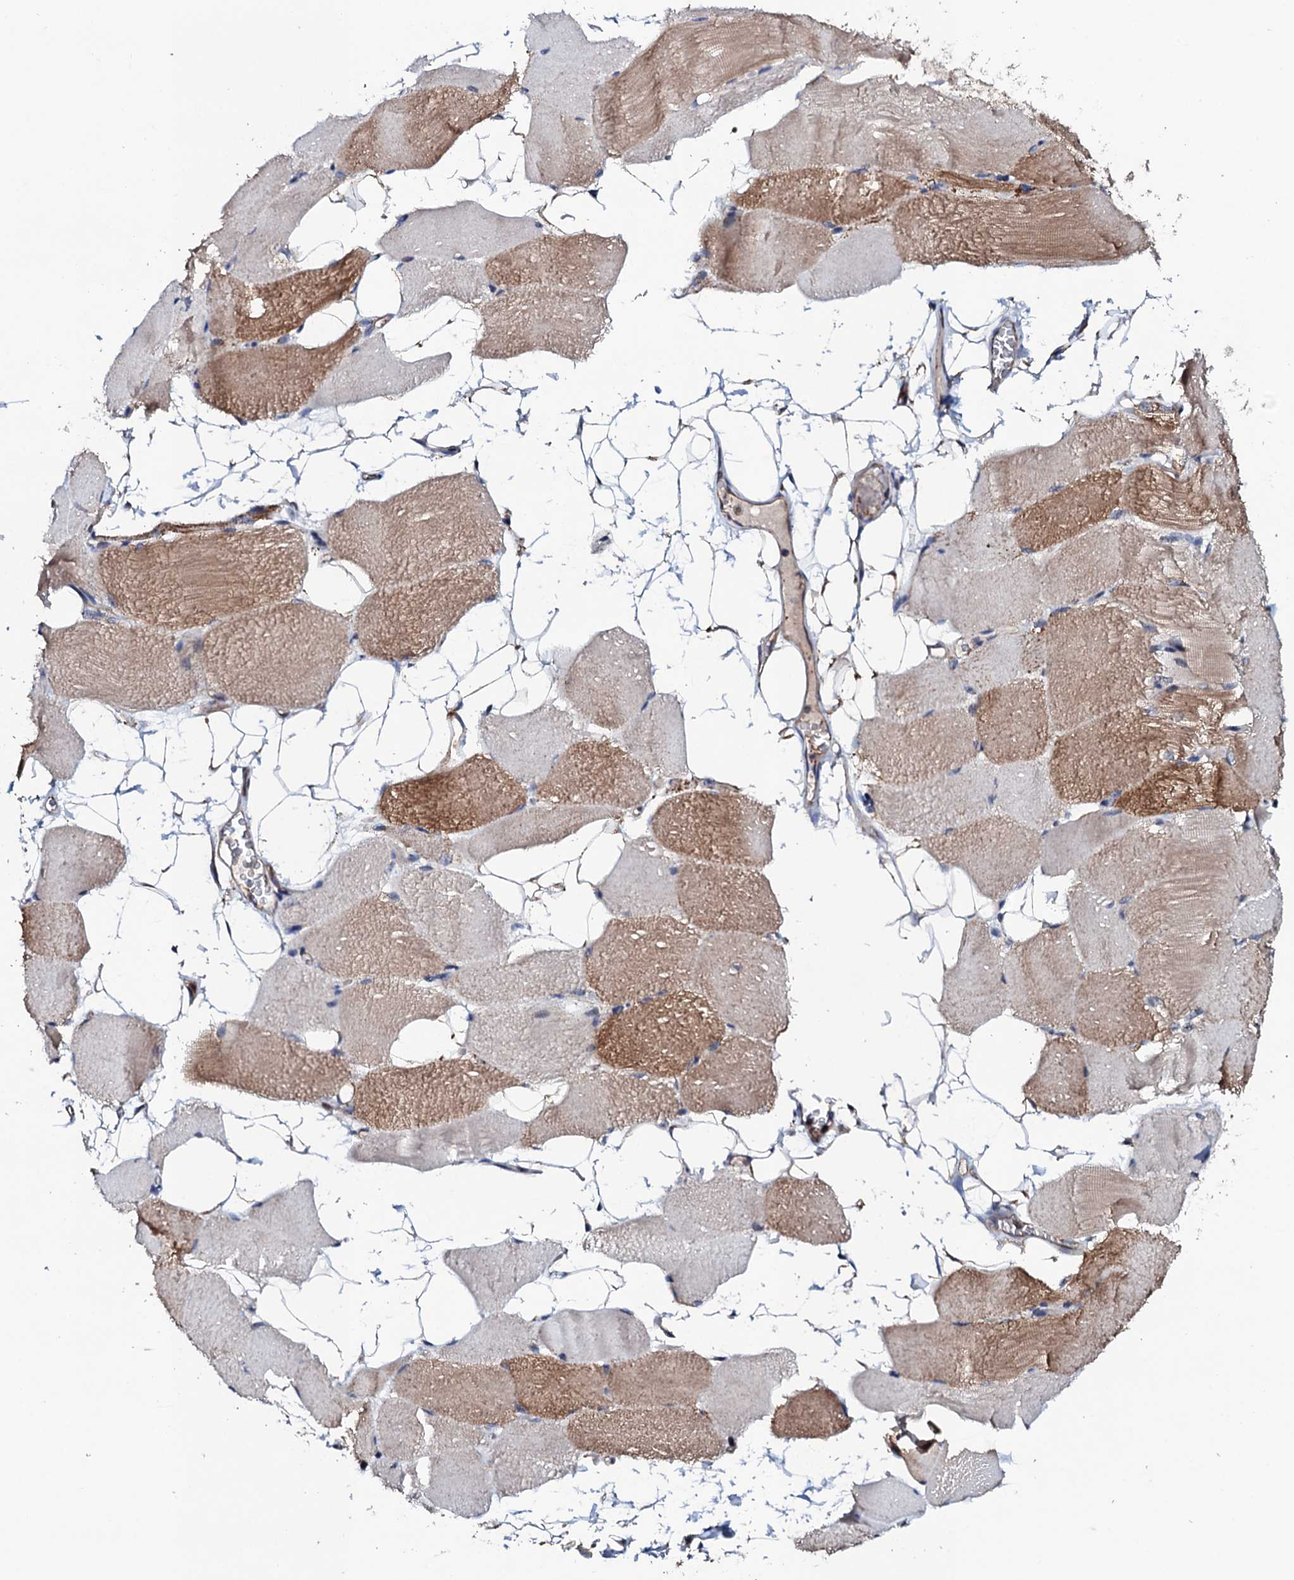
{"staining": {"intensity": "moderate", "quantity": "25%-75%", "location": "cytoplasmic/membranous"}, "tissue": "skeletal muscle", "cell_type": "Myocytes", "image_type": "normal", "snomed": [{"axis": "morphology", "description": "Normal tissue, NOS"}, {"axis": "topography", "description": "Skeletal muscle"}, {"axis": "topography", "description": "Parathyroid gland"}], "caption": "Protein expression analysis of benign human skeletal muscle reveals moderate cytoplasmic/membranous positivity in approximately 25%-75% of myocytes.", "gene": "MTIF3", "patient": {"sex": "female", "age": 37}}